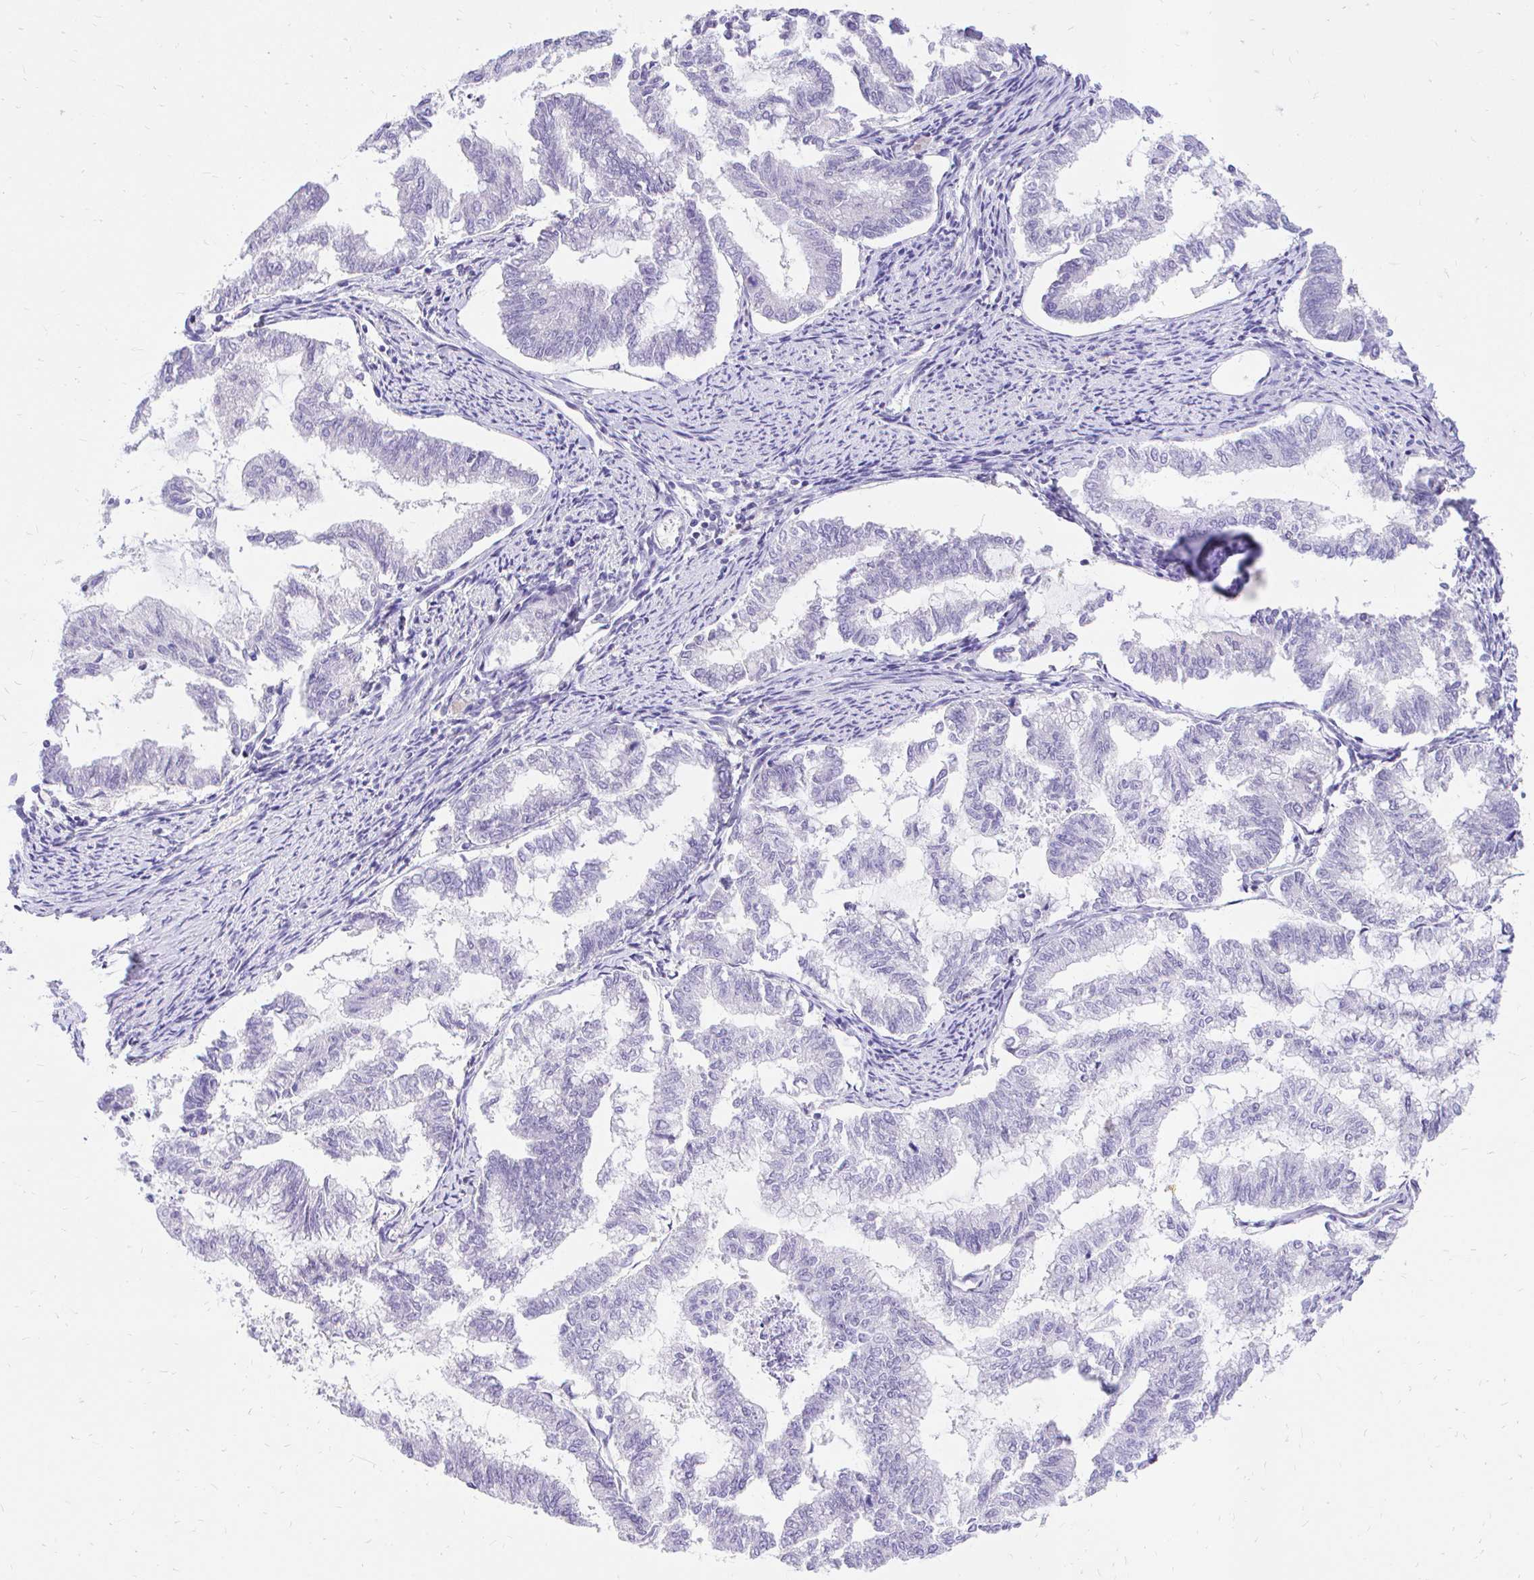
{"staining": {"intensity": "negative", "quantity": "none", "location": "none"}, "tissue": "endometrial cancer", "cell_type": "Tumor cells", "image_type": "cancer", "snomed": [{"axis": "morphology", "description": "Adenocarcinoma, NOS"}, {"axis": "topography", "description": "Endometrium"}], "caption": "The immunohistochemistry micrograph has no significant staining in tumor cells of adenocarcinoma (endometrial) tissue. Nuclei are stained in blue.", "gene": "FATE1", "patient": {"sex": "female", "age": 79}}